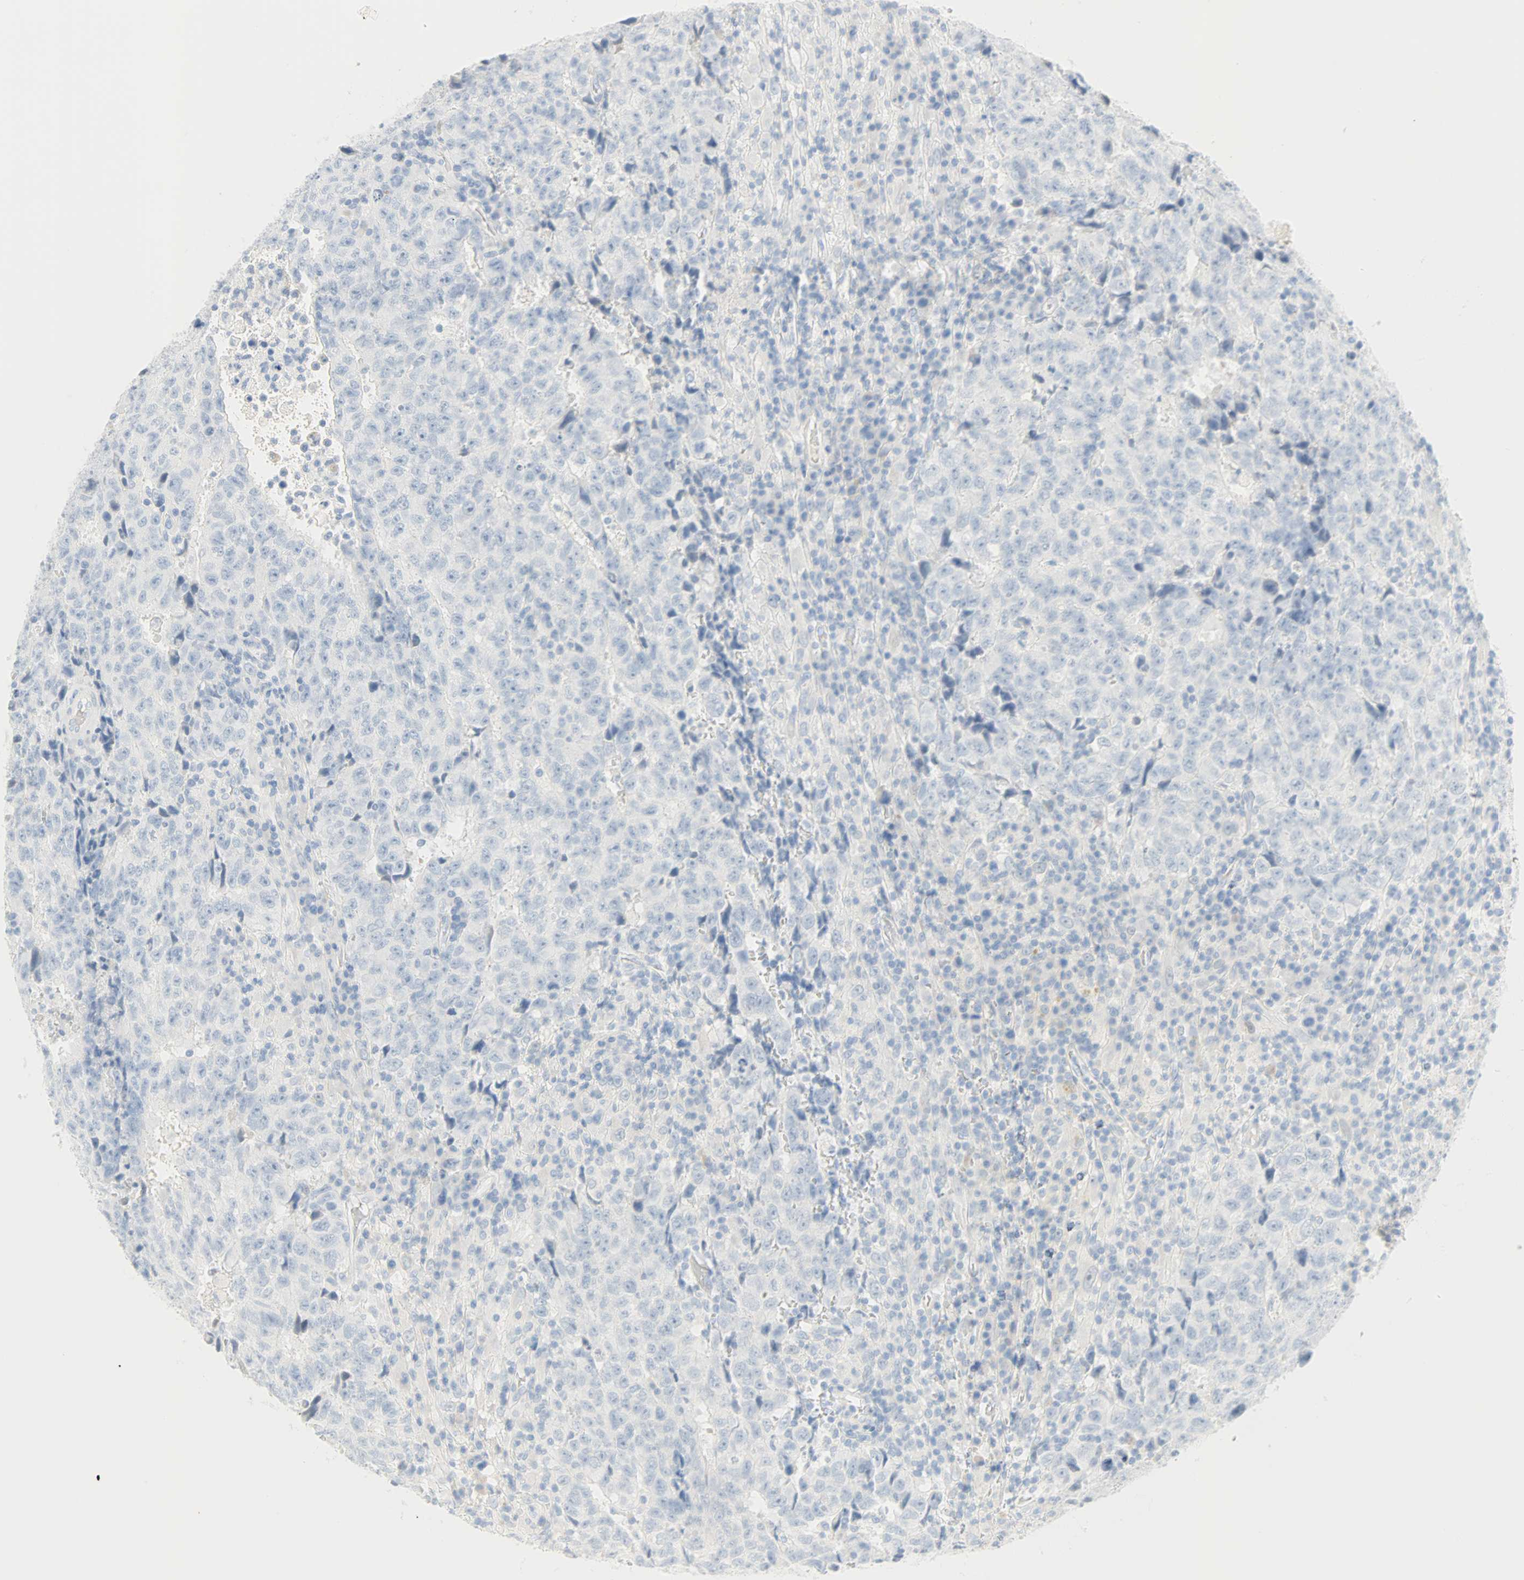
{"staining": {"intensity": "negative", "quantity": "none", "location": "none"}, "tissue": "testis cancer", "cell_type": "Tumor cells", "image_type": "cancer", "snomed": [{"axis": "morphology", "description": "Necrosis, NOS"}, {"axis": "morphology", "description": "Carcinoma, Embryonal, NOS"}, {"axis": "topography", "description": "Testis"}], "caption": "Human testis cancer stained for a protein using immunohistochemistry (IHC) shows no expression in tumor cells.", "gene": "SELENBP1", "patient": {"sex": "male", "age": 19}}